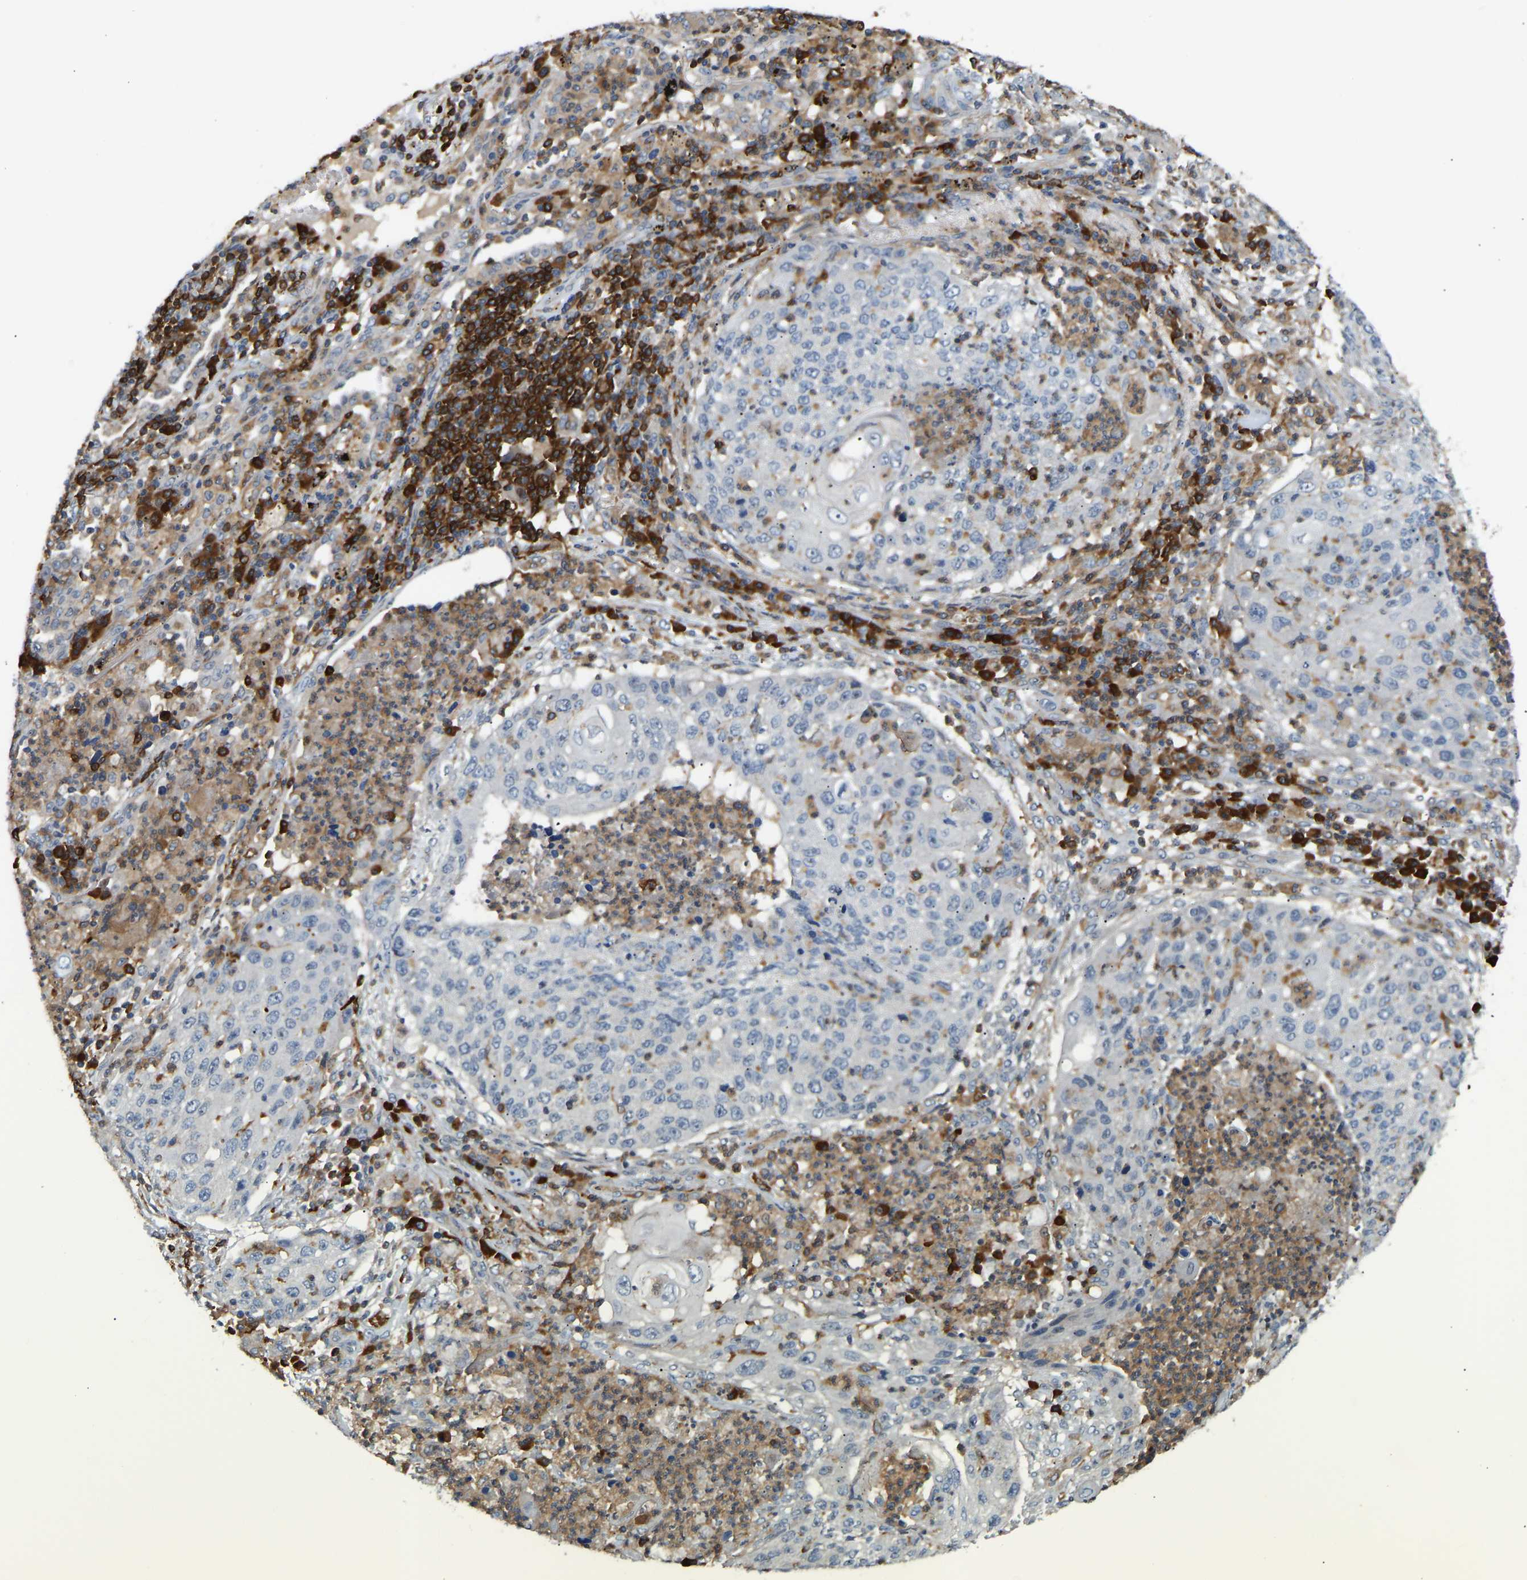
{"staining": {"intensity": "negative", "quantity": "none", "location": "none"}, "tissue": "lung cancer", "cell_type": "Tumor cells", "image_type": "cancer", "snomed": [{"axis": "morphology", "description": "Squamous cell carcinoma, NOS"}, {"axis": "topography", "description": "Lung"}], "caption": "Histopathology image shows no protein positivity in tumor cells of lung cancer tissue.", "gene": "PLCG2", "patient": {"sex": "female", "age": 63}}